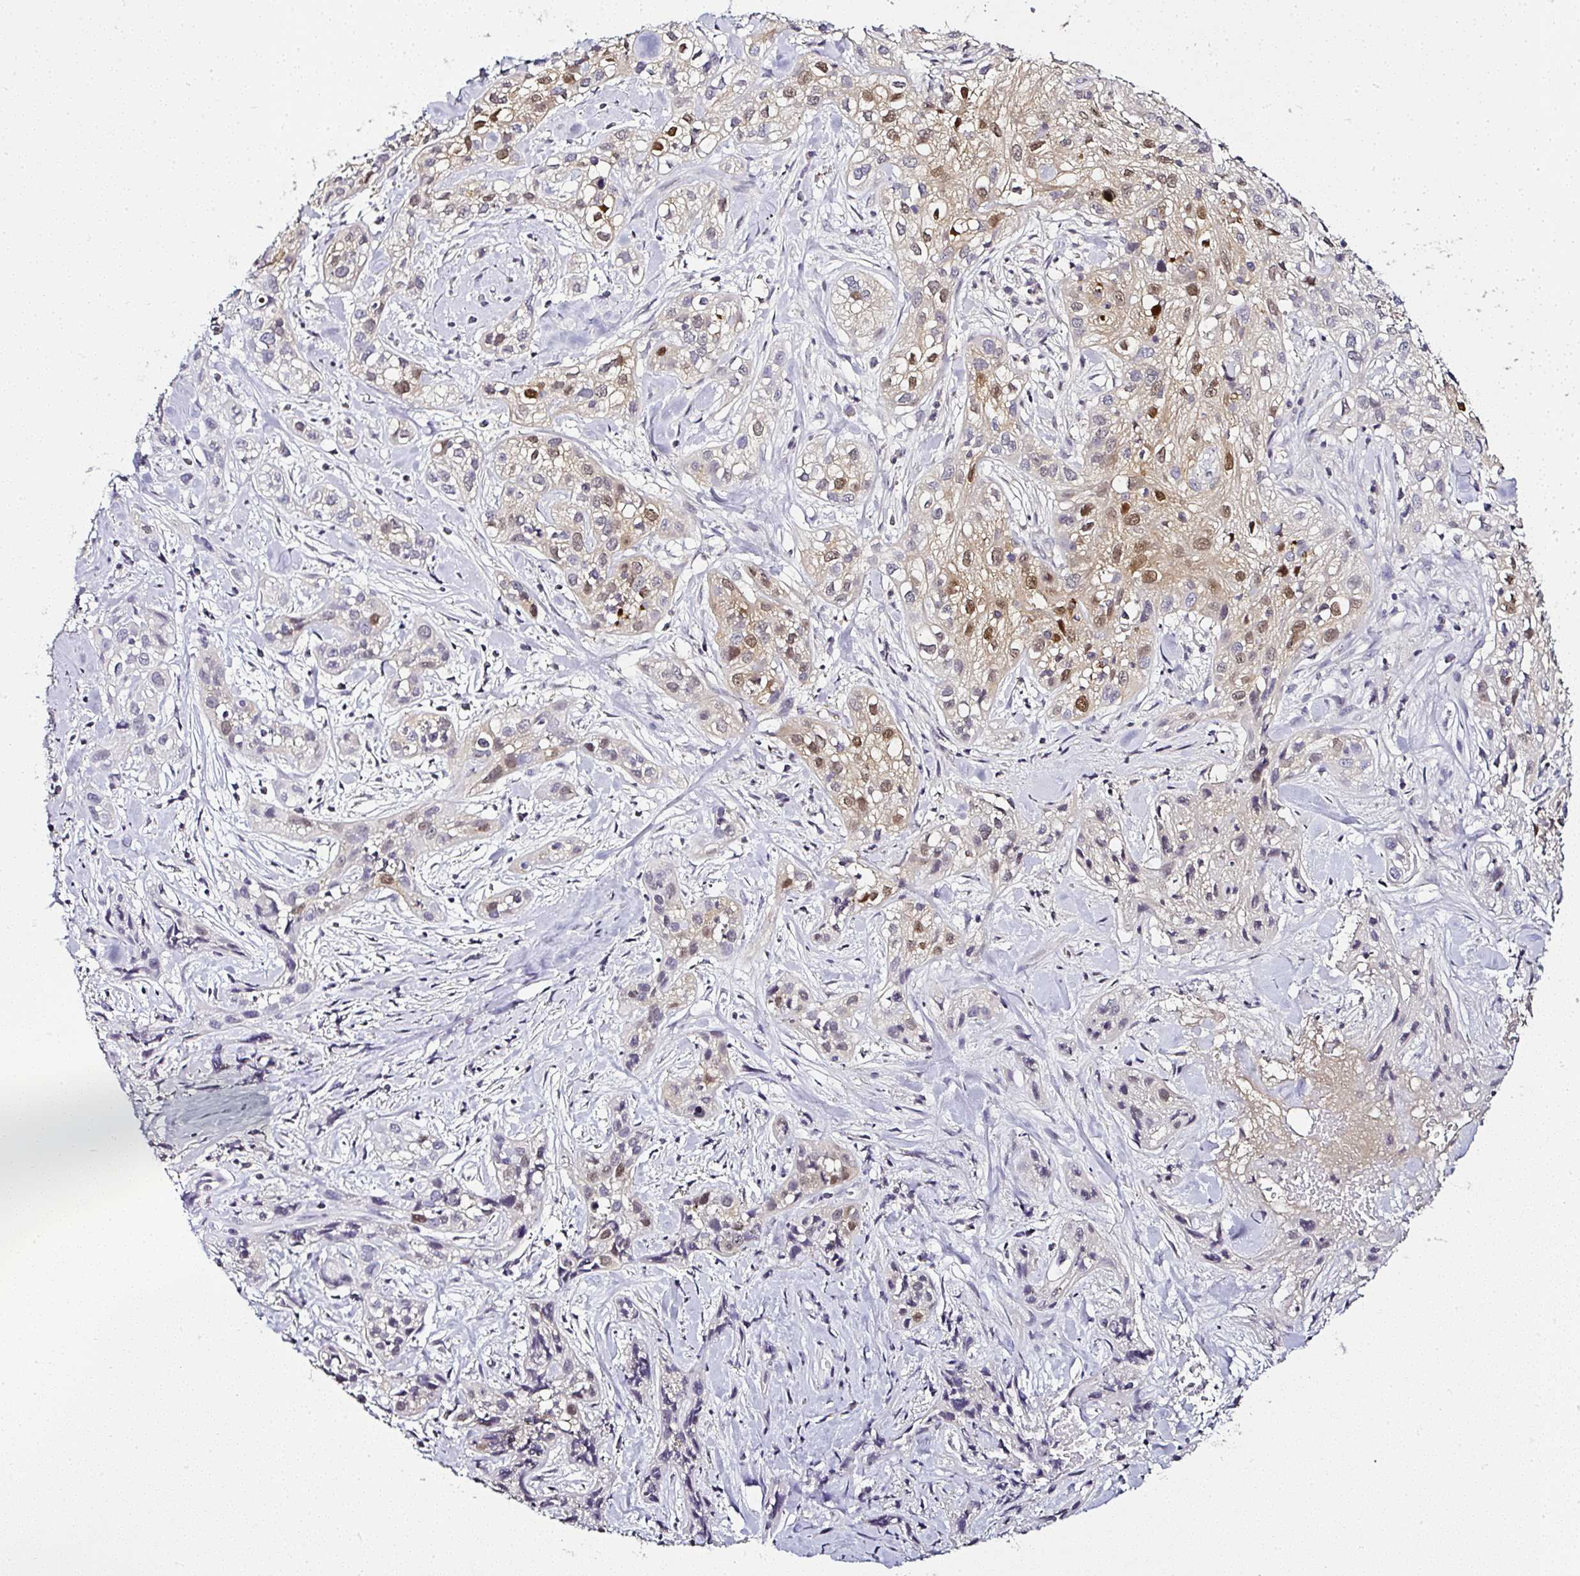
{"staining": {"intensity": "moderate", "quantity": "<25%", "location": "nuclear"}, "tissue": "skin cancer", "cell_type": "Tumor cells", "image_type": "cancer", "snomed": [{"axis": "morphology", "description": "Squamous cell carcinoma, NOS"}, {"axis": "topography", "description": "Skin"}], "caption": "Immunohistochemistry (IHC) (DAB) staining of skin cancer (squamous cell carcinoma) displays moderate nuclear protein staining in approximately <25% of tumor cells.", "gene": "SERPINB3", "patient": {"sex": "male", "age": 82}}